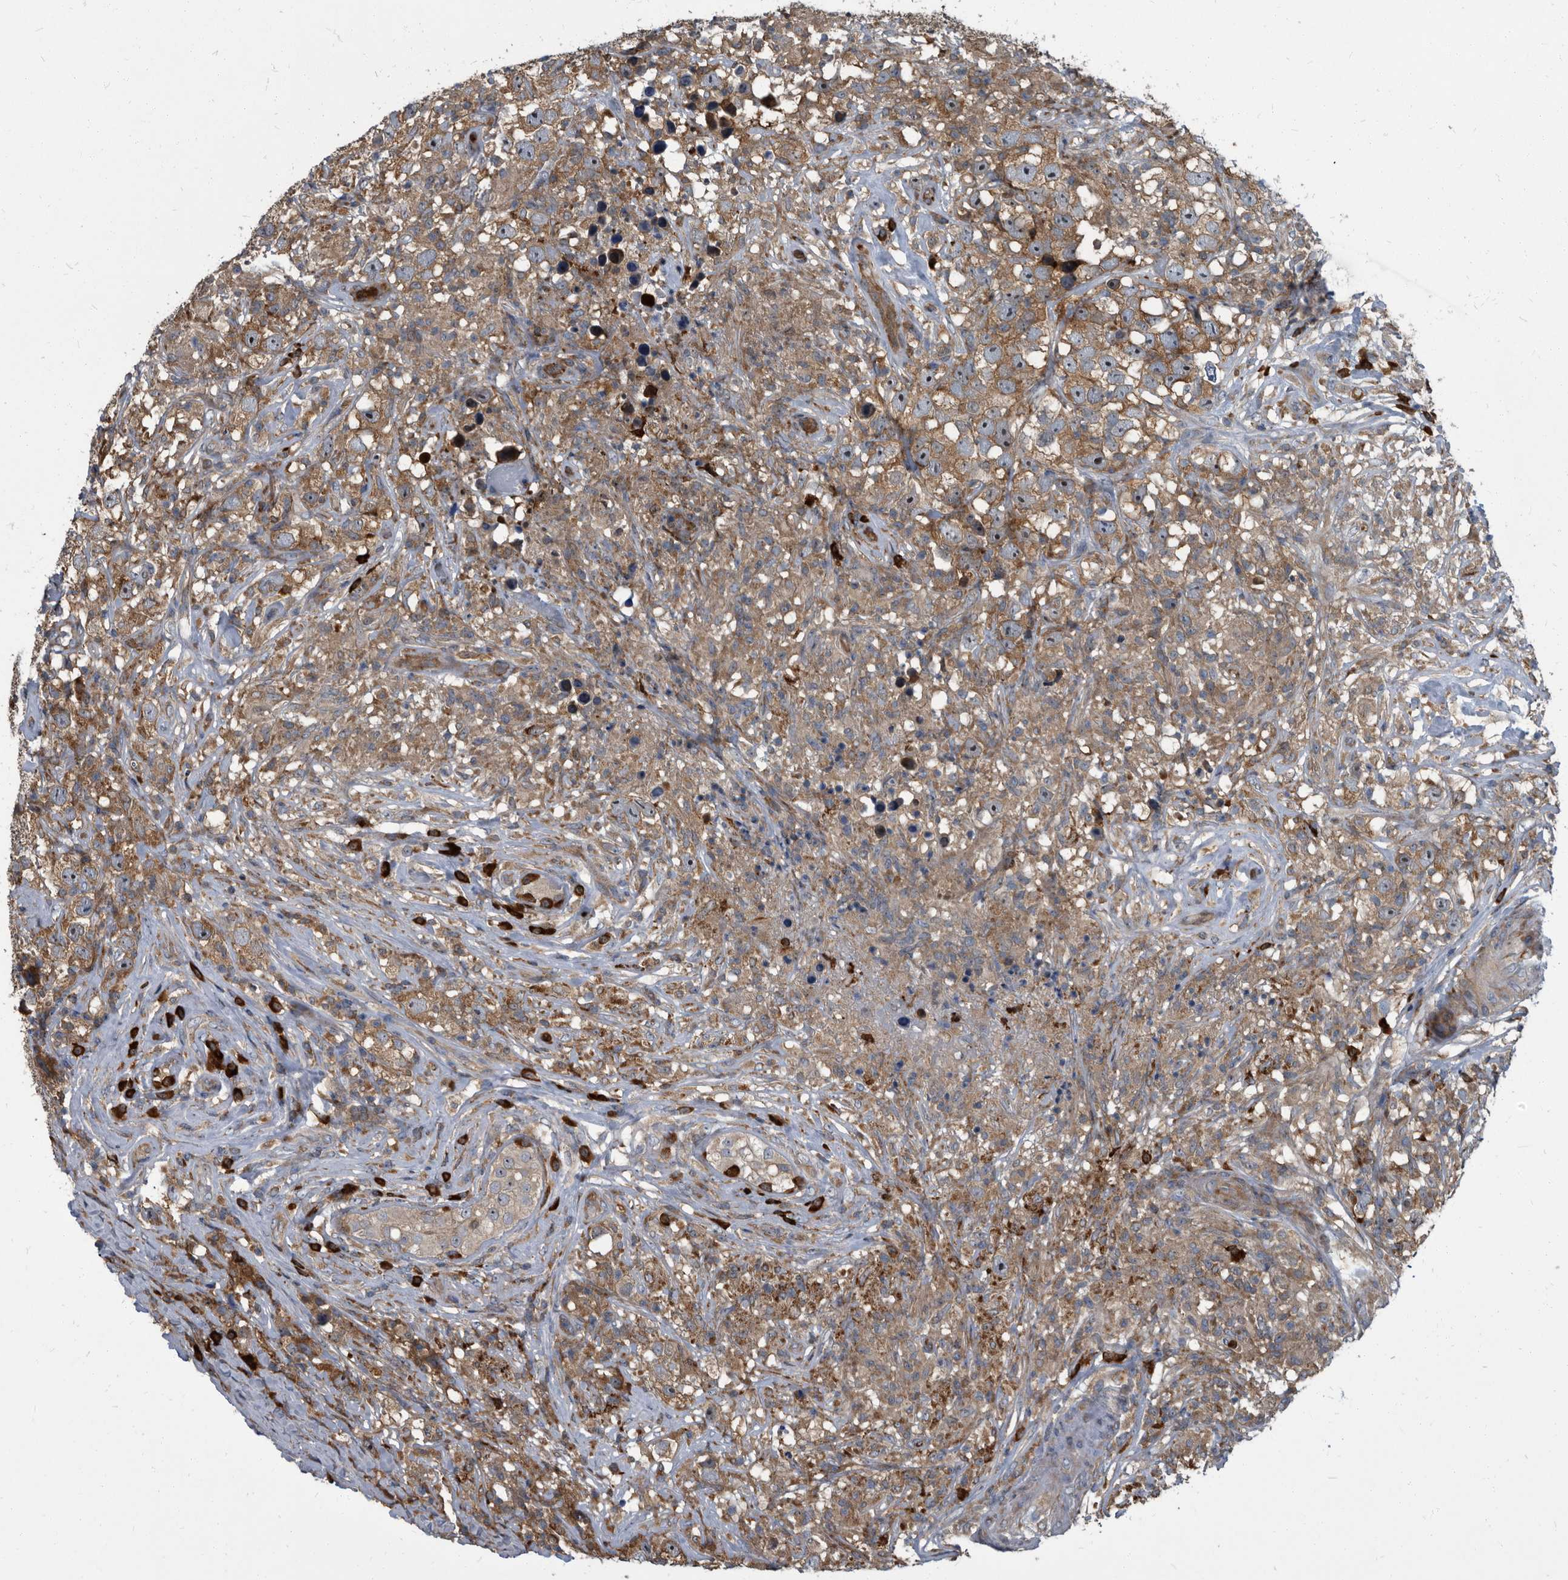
{"staining": {"intensity": "moderate", "quantity": ">75%", "location": "cytoplasmic/membranous"}, "tissue": "testis cancer", "cell_type": "Tumor cells", "image_type": "cancer", "snomed": [{"axis": "morphology", "description": "Seminoma, NOS"}, {"axis": "topography", "description": "Testis"}], "caption": "Moderate cytoplasmic/membranous positivity is seen in approximately >75% of tumor cells in seminoma (testis).", "gene": "CDV3", "patient": {"sex": "male", "age": 49}}